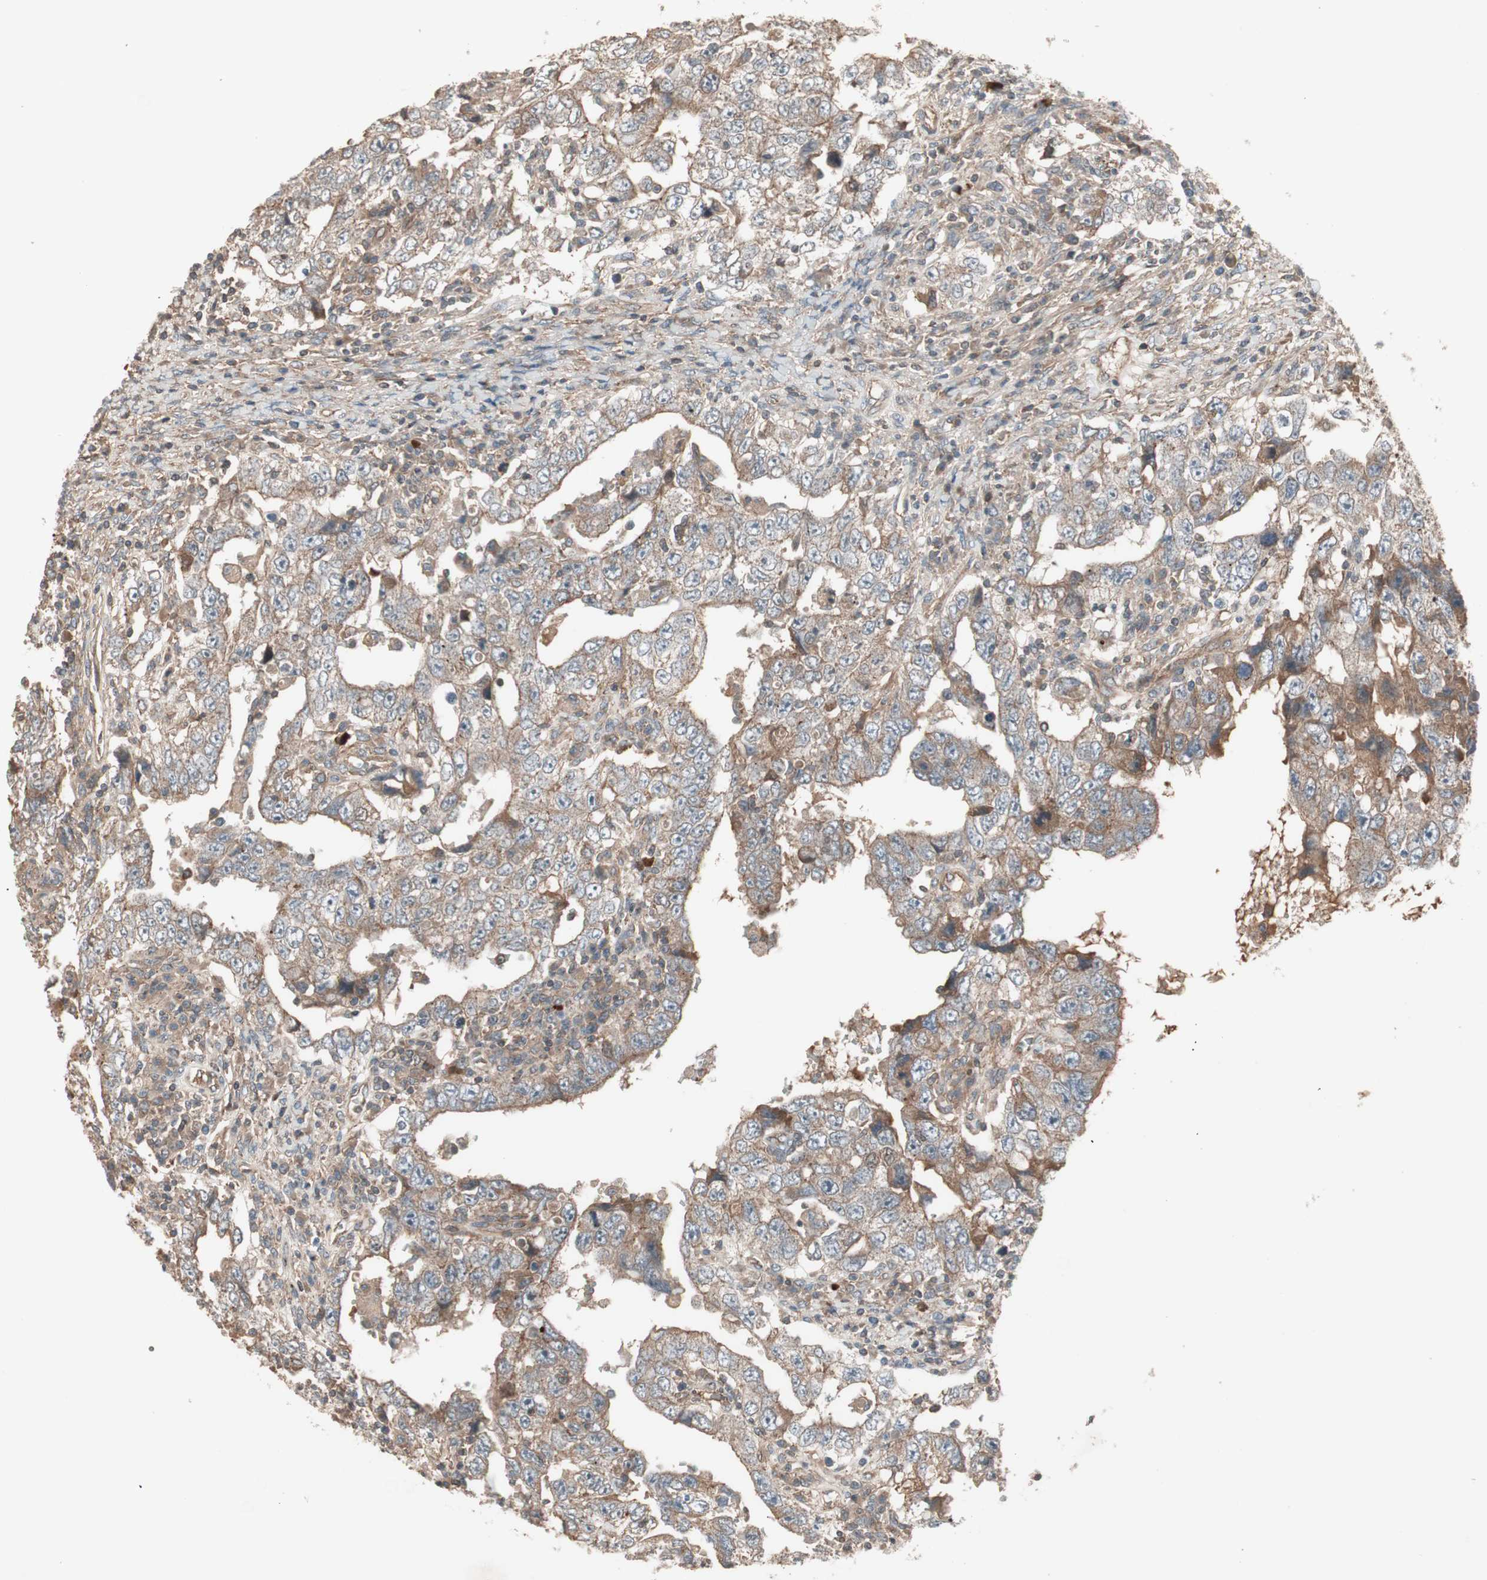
{"staining": {"intensity": "moderate", "quantity": ">75%", "location": "cytoplasmic/membranous"}, "tissue": "testis cancer", "cell_type": "Tumor cells", "image_type": "cancer", "snomed": [{"axis": "morphology", "description": "Carcinoma, Embryonal, NOS"}, {"axis": "topography", "description": "Testis"}], "caption": "Tumor cells show moderate cytoplasmic/membranous staining in approximately >75% of cells in testis cancer. The protein of interest is stained brown, and the nuclei are stained in blue (DAB IHC with brightfield microscopy, high magnification).", "gene": "TFPI", "patient": {"sex": "male", "age": 26}}